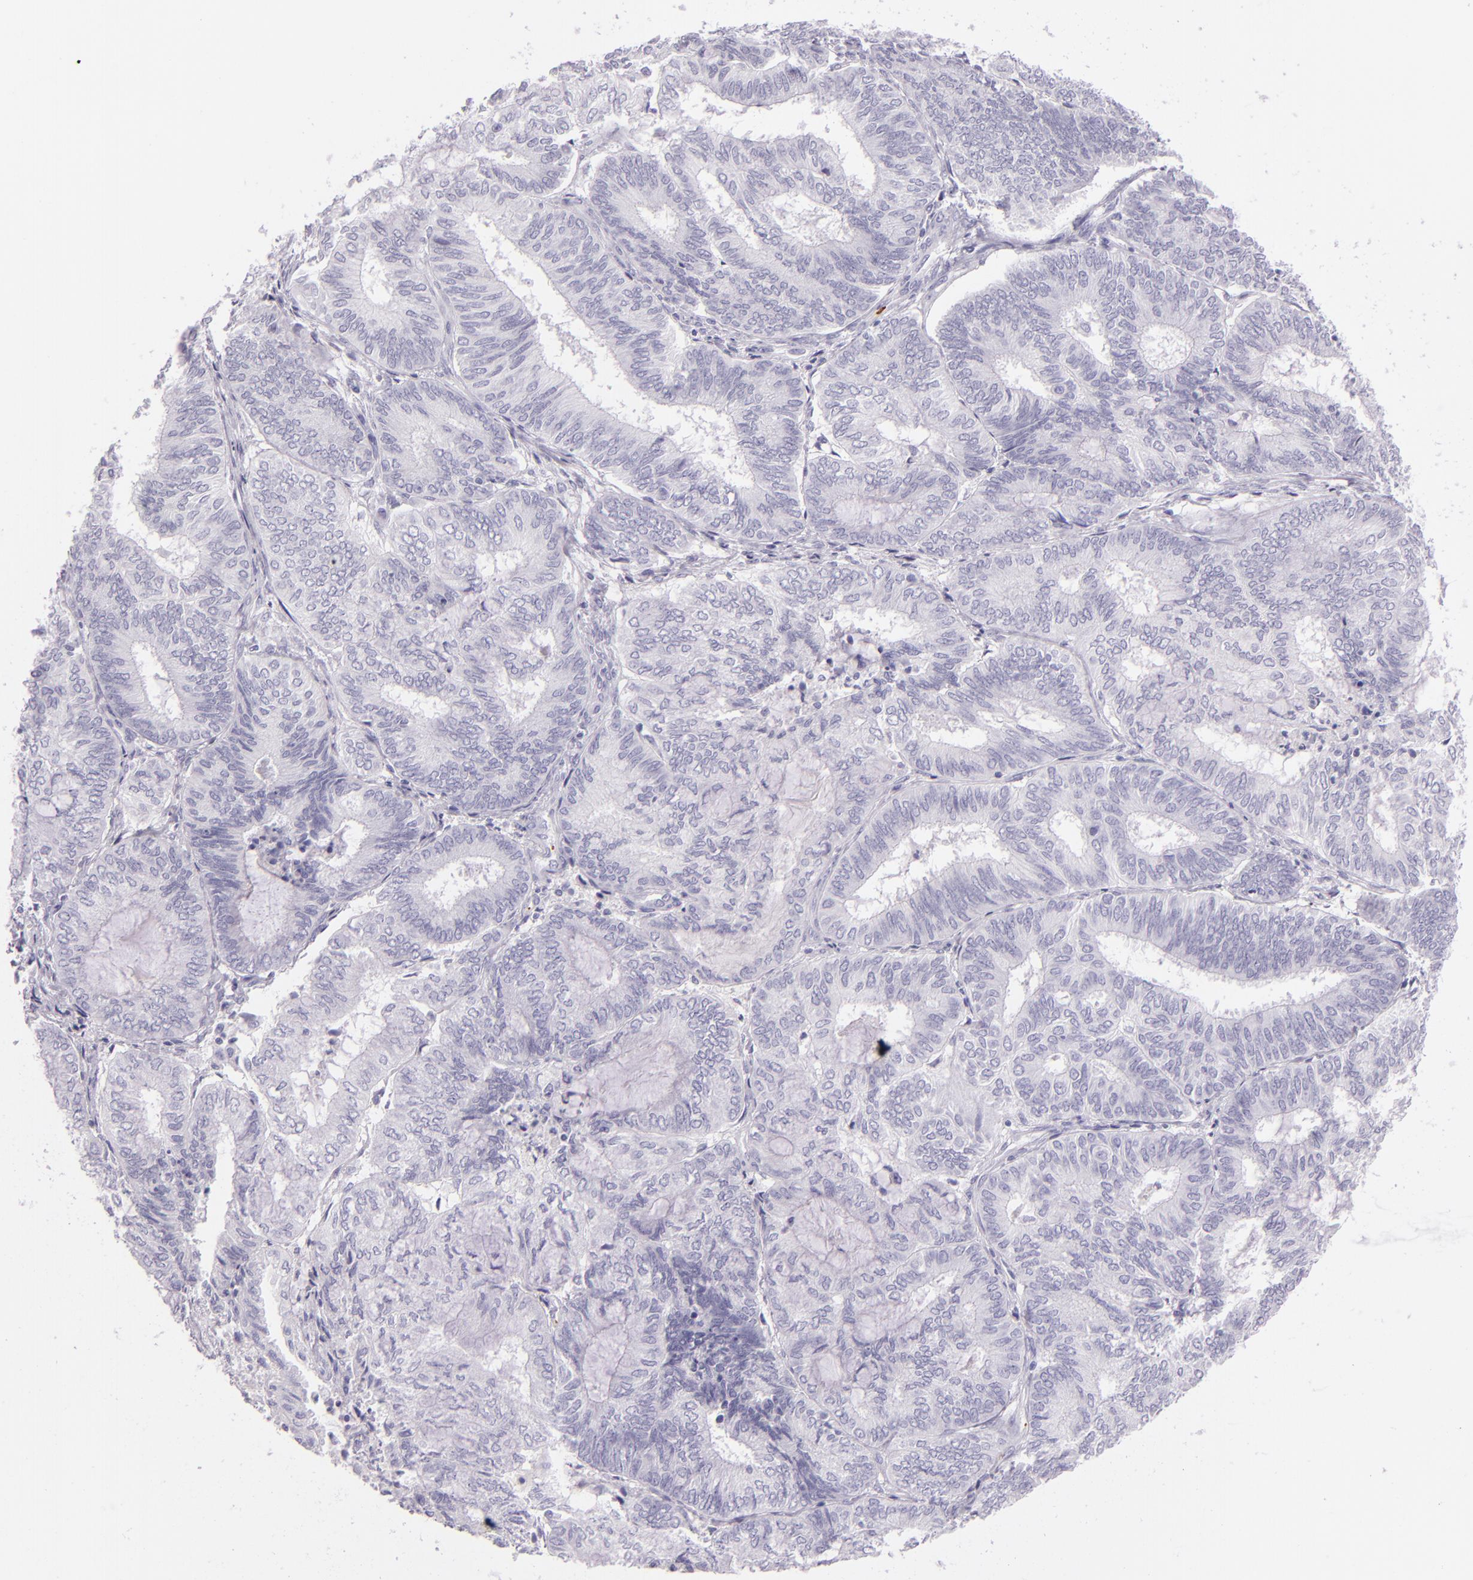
{"staining": {"intensity": "negative", "quantity": "none", "location": "none"}, "tissue": "endometrial cancer", "cell_type": "Tumor cells", "image_type": "cancer", "snomed": [{"axis": "morphology", "description": "Adenocarcinoma, NOS"}, {"axis": "topography", "description": "Endometrium"}], "caption": "IHC photomicrograph of neoplastic tissue: adenocarcinoma (endometrial) stained with DAB (3,3'-diaminobenzidine) displays no significant protein positivity in tumor cells.", "gene": "SELP", "patient": {"sex": "female", "age": 59}}